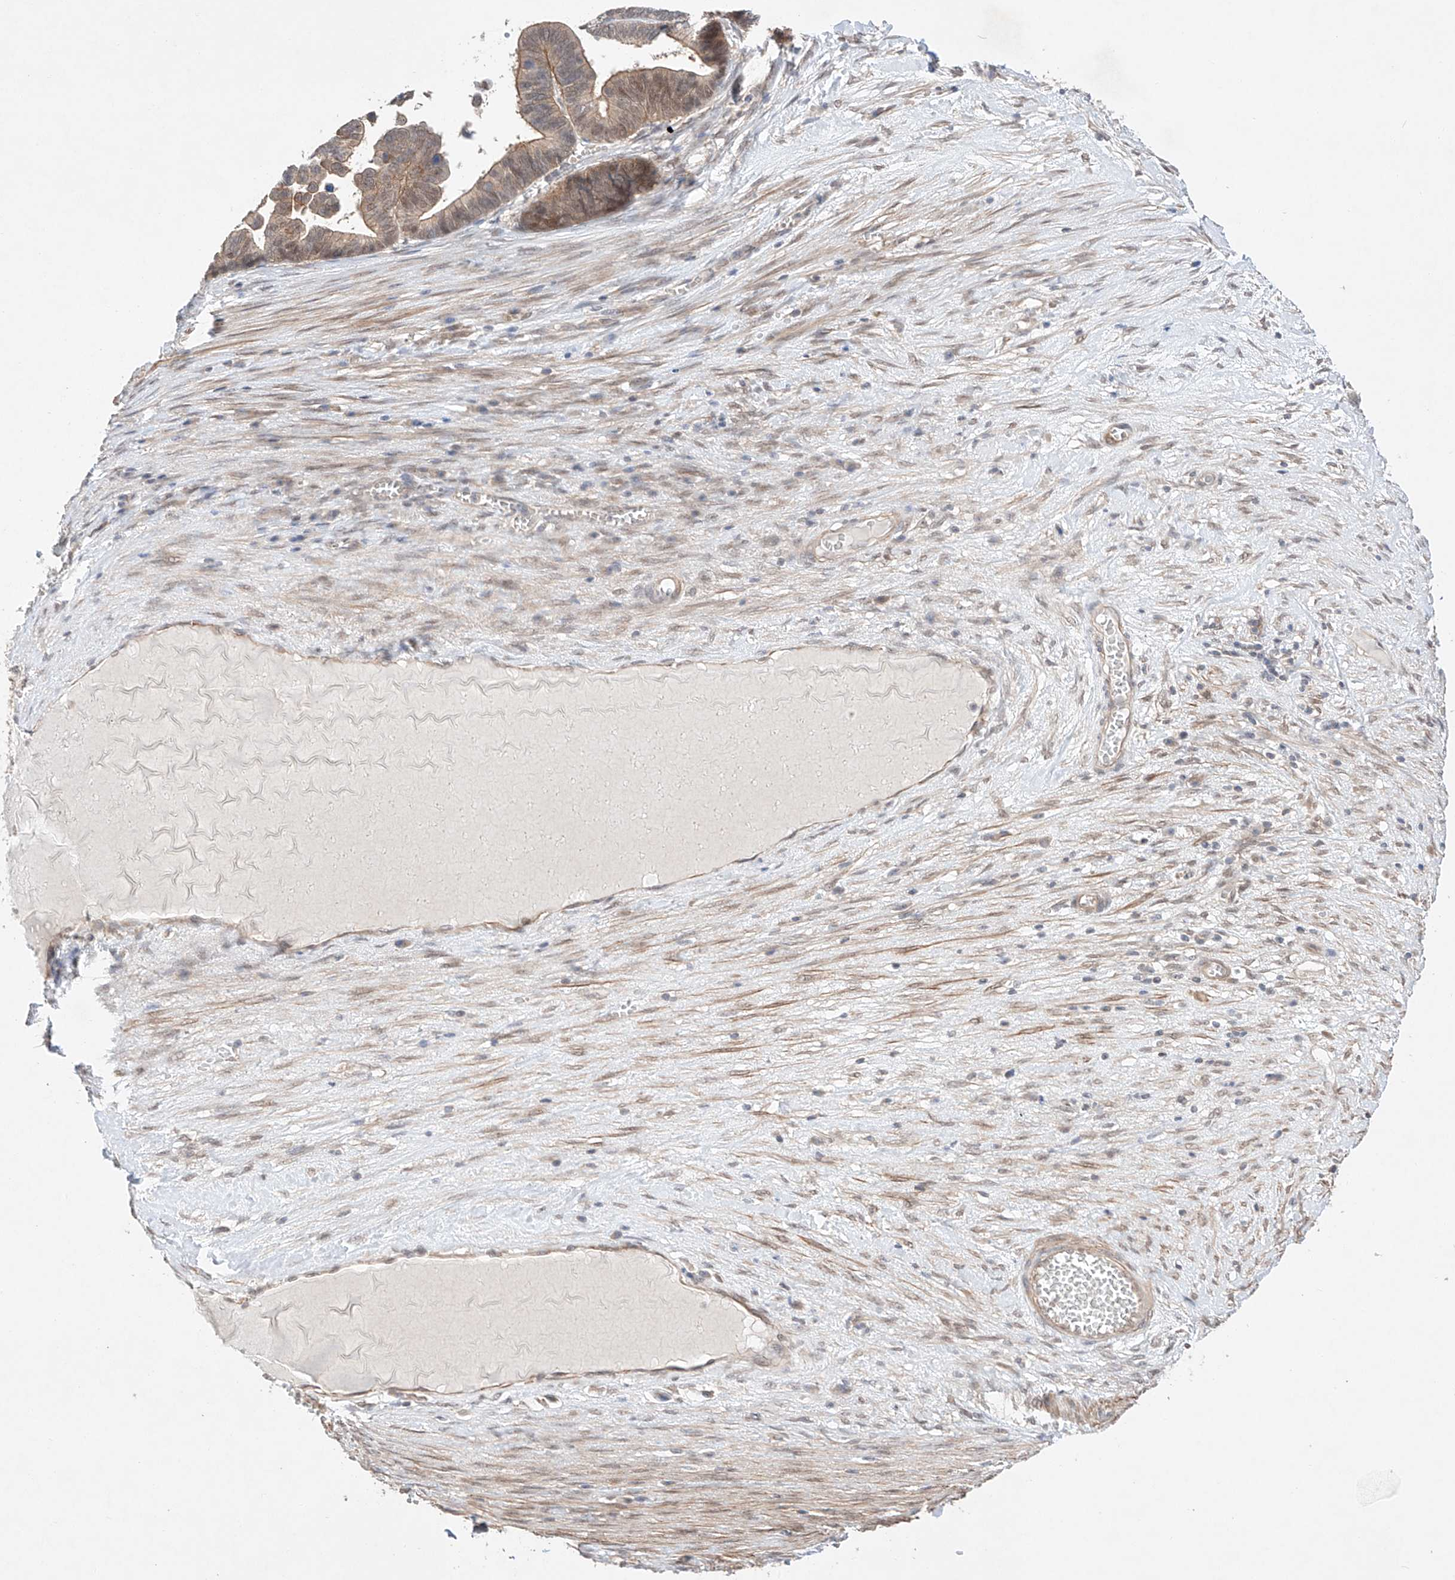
{"staining": {"intensity": "weak", "quantity": ">75%", "location": "cytoplasmic/membranous"}, "tissue": "ovarian cancer", "cell_type": "Tumor cells", "image_type": "cancer", "snomed": [{"axis": "morphology", "description": "Cystadenocarcinoma, serous, NOS"}, {"axis": "topography", "description": "Ovary"}], "caption": "Ovarian serous cystadenocarcinoma stained with DAB (3,3'-diaminobenzidine) immunohistochemistry exhibits low levels of weak cytoplasmic/membranous positivity in about >75% of tumor cells. Immunohistochemistry (ihc) stains the protein of interest in brown and the nuclei are stained blue.", "gene": "TSR2", "patient": {"sex": "female", "age": 56}}